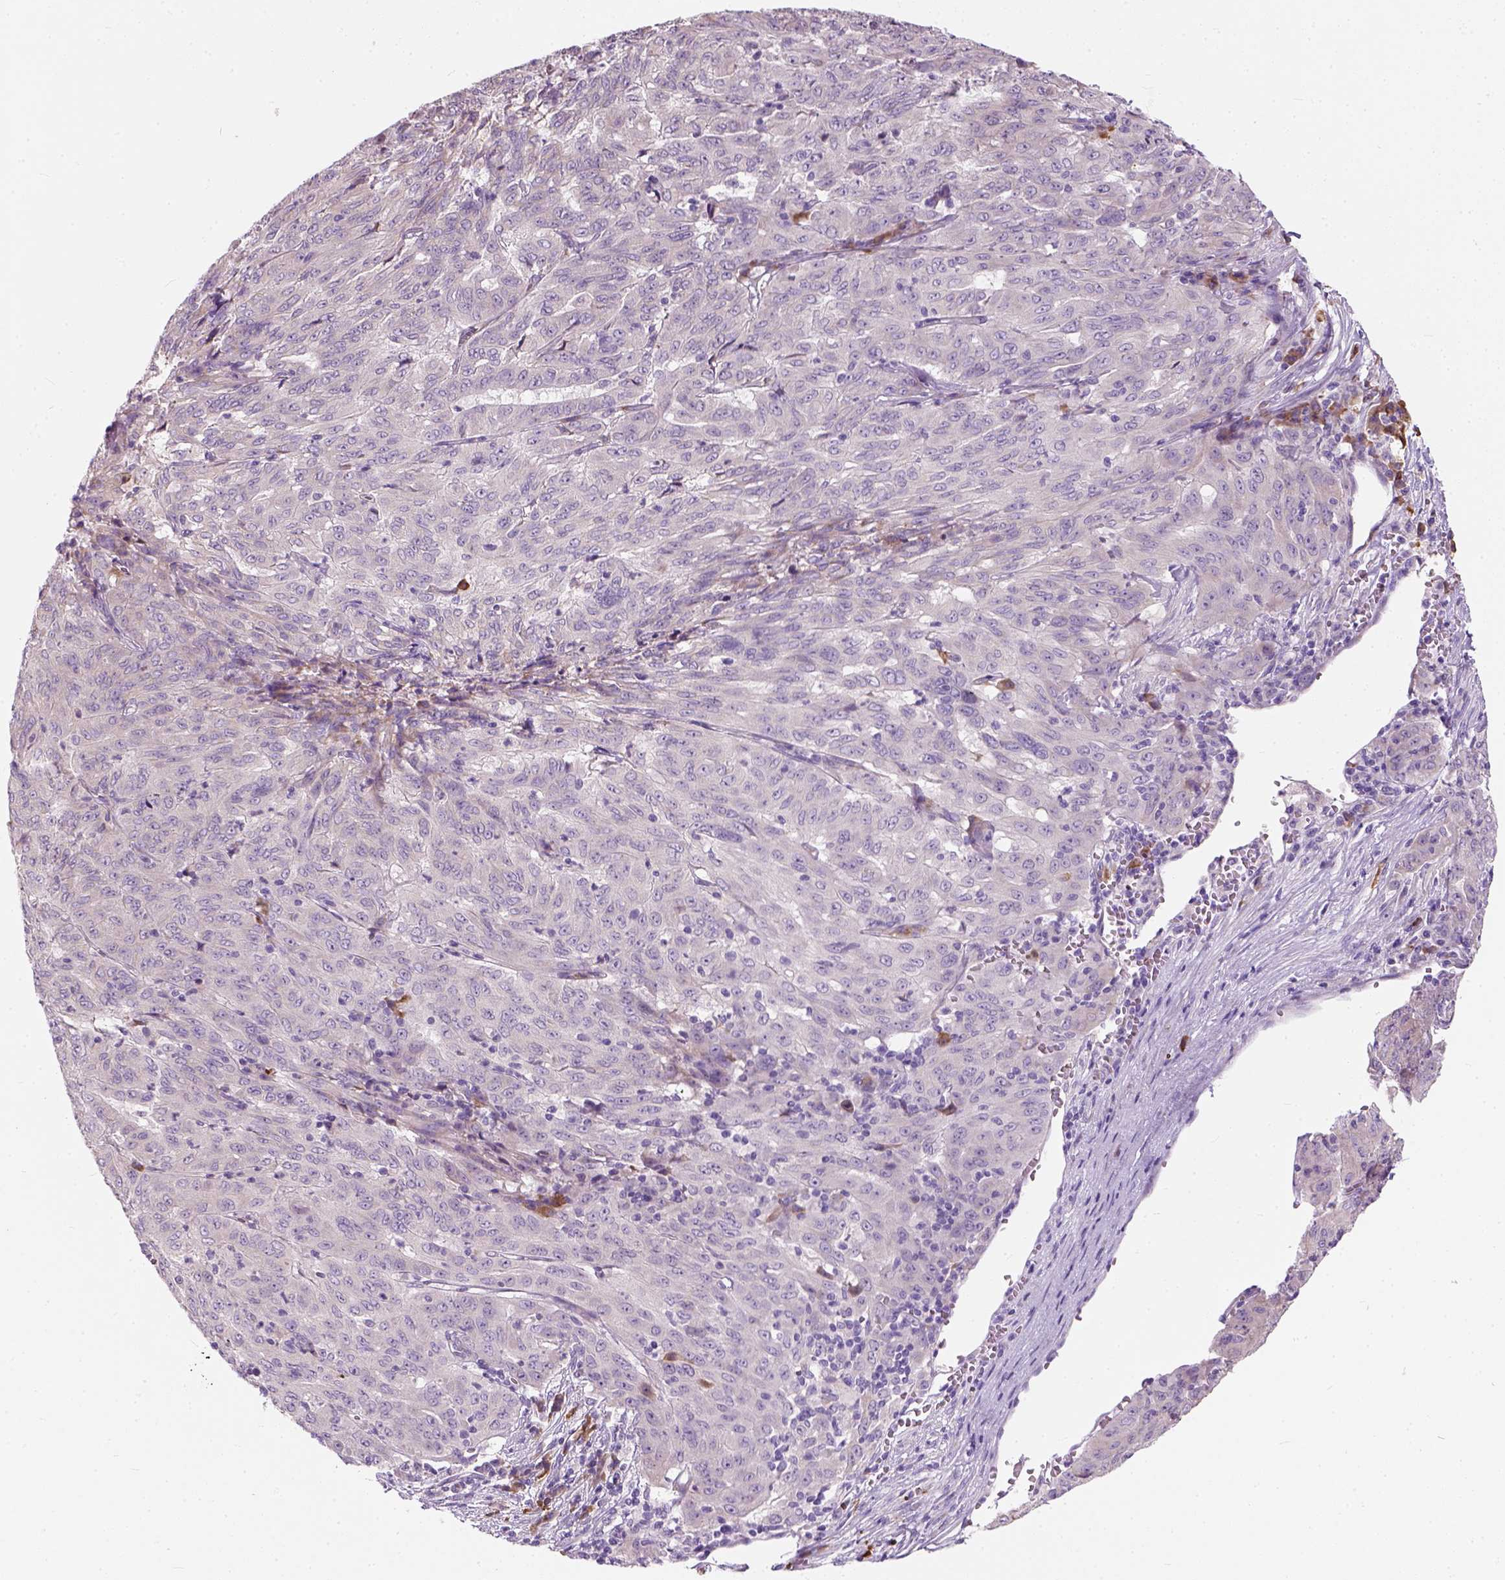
{"staining": {"intensity": "negative", "quantity": "none", "location": "none"}, "tissue": "pancreatic cancer", "cell_type": "Tumor cells", "image_type": "cancer", "snomed": [{"axis": "morphology", "description": "Adenocarcinoma, NOS"}, {"axis": "topography", "description": "Pancreas"}], "caption": "Tumor cells are negative for protein expression in human pancreatic adenocarcinoma.", "gene": "TRIM72", "patient": {"sex": "male", "age": 63}}